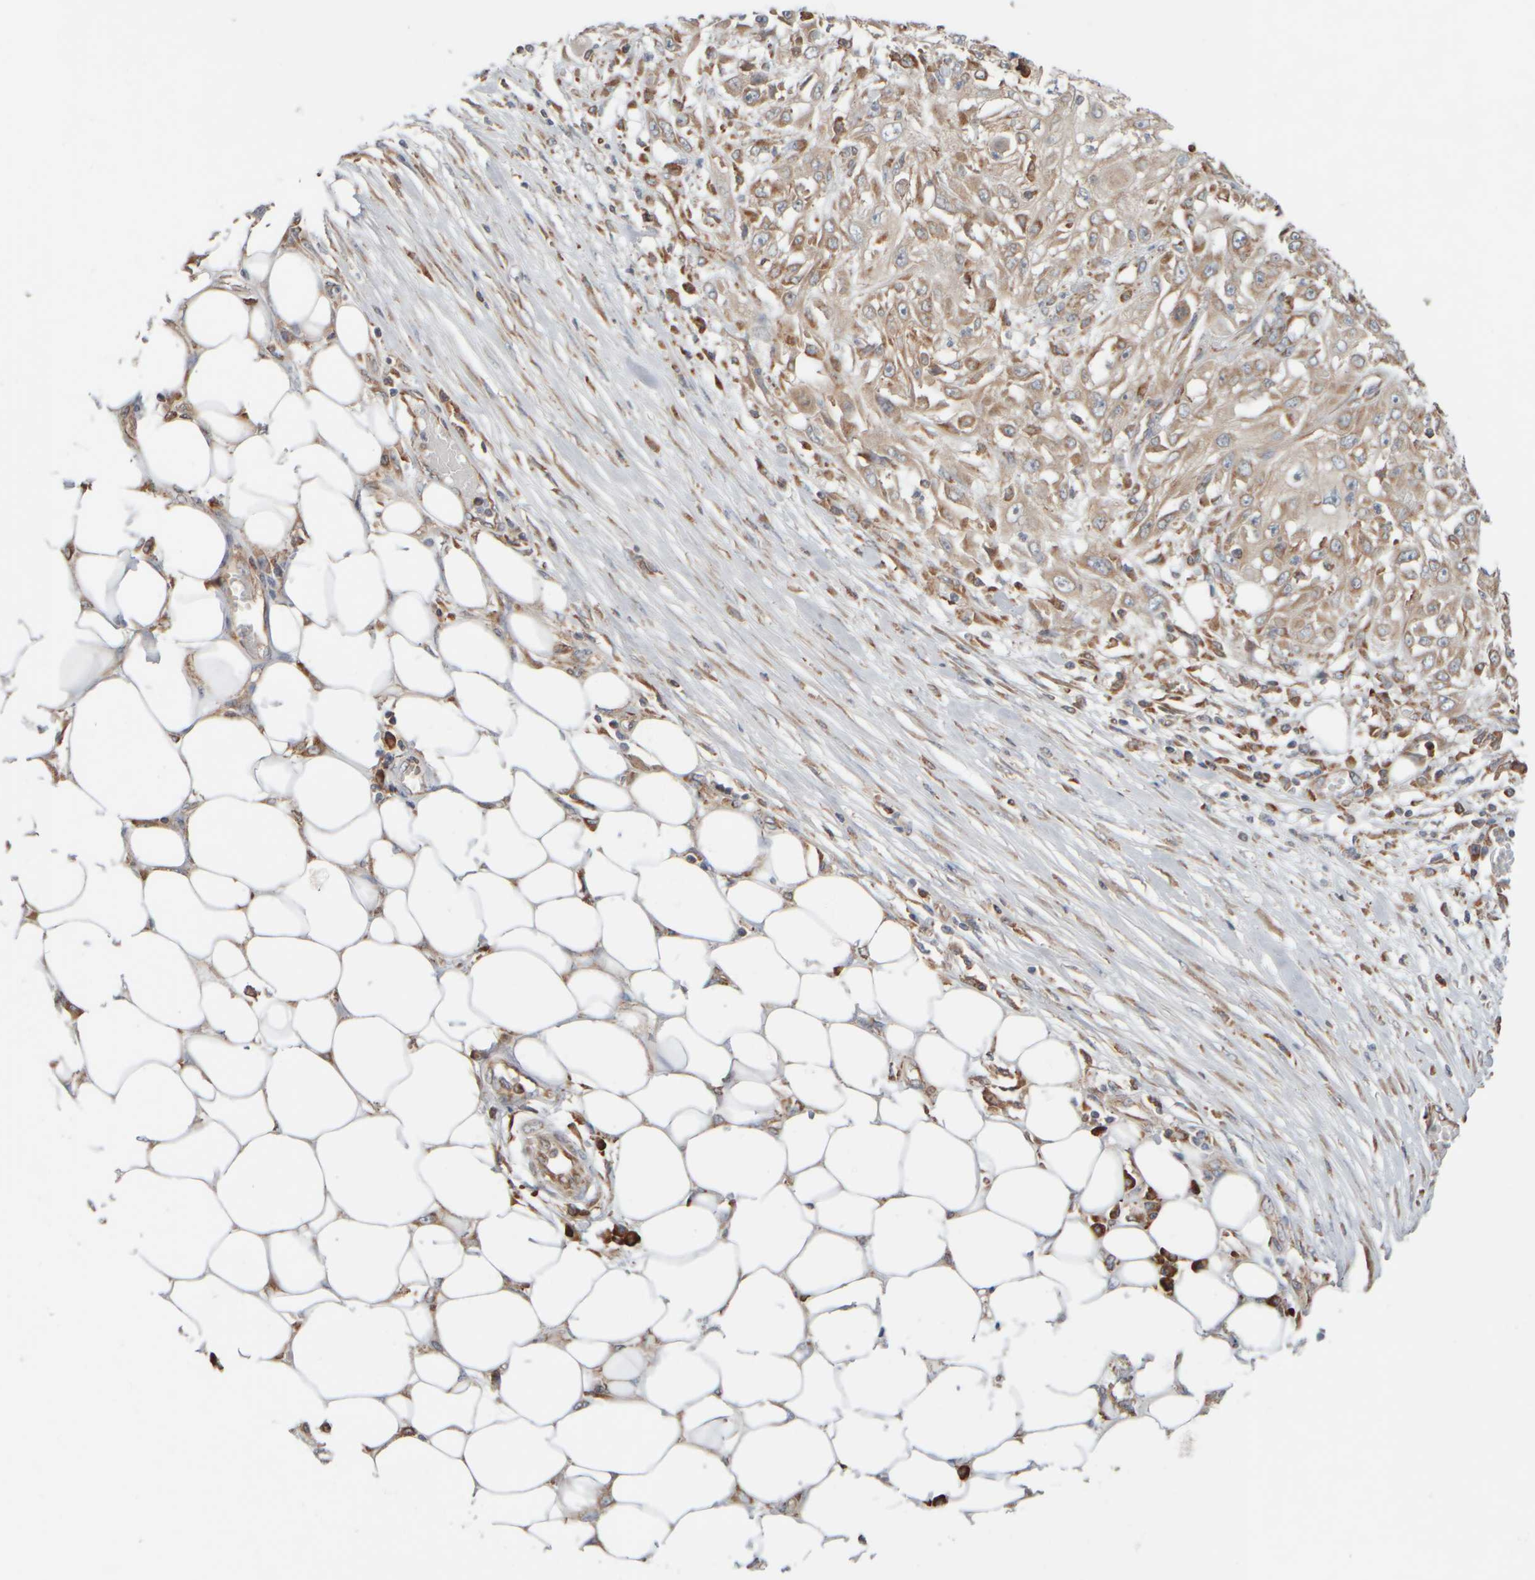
{"staining": {"intensity": "moderate", "quantity": "25%-75%", "location": "cytoplasmic/membranous"}, "tissue": "skin cancer", "cell_type": "Tumor cells", "image_type": "cancer", "snomed": [{"axis": "morphology", "description": "Squamous cell carcinoma, NOS"}, {"axis": "morphology", "description": "Squamous cell carcinoma, metastatic, NOS"}, {"axis": "topography", "description": "Skin"}, {"axis": "topography", "description": "Lymph node"}], "caption": "Brown immunohistochemical staining in skin cancer (metastatic squamous cell carcinoma) demonstrates moderate cytoplasmic/membranous positivity in approximately 25%-75% of tumor cells.", "gene": "EIF2B3", "patient": {"sex": "male", "age": 75}}